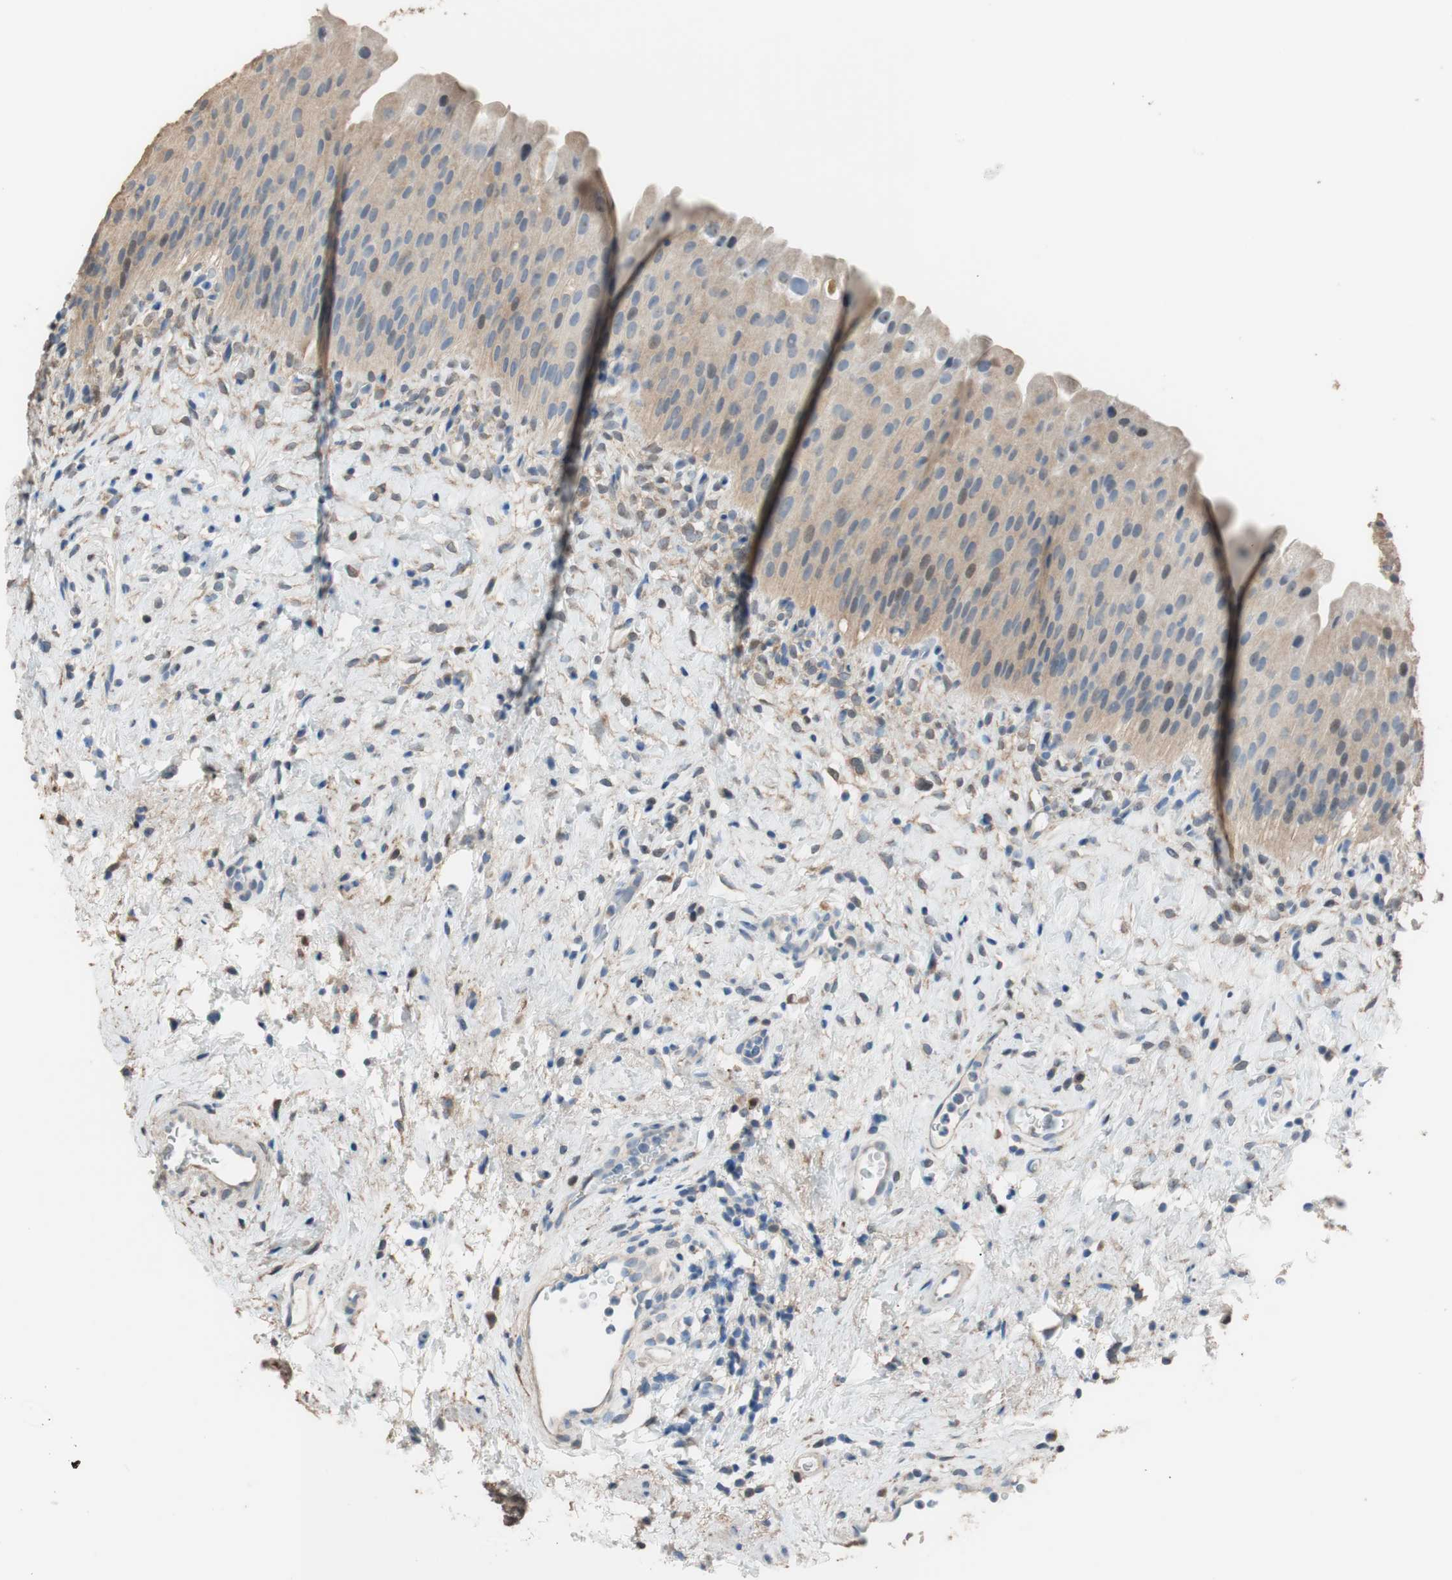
{"staining": {"intensity": "moderate", "quantity": ">75%", "location": "cytoplasmic/membranous"}, "tissue": "urinary bladder", "cell_type": "Urothelial cells", "image_type": "normal", "snomed": [{"axis": "morphology", "description": "Normal tissue, NOS"}, {"axis": "morphology", "description": "Urothelial carcinoma, High grade"}, {"axis": "topography", "description": "Urinary bladder"}], "caption": "Immunohistochemical staining of benign urinary bladder reveals >75% levels of moderate cytoplasmic/membranous protein staining in approximately >75% of urothelial cells.", "gene": "ALDH1A2", "patient": {"sex": "male", "age": 46}}